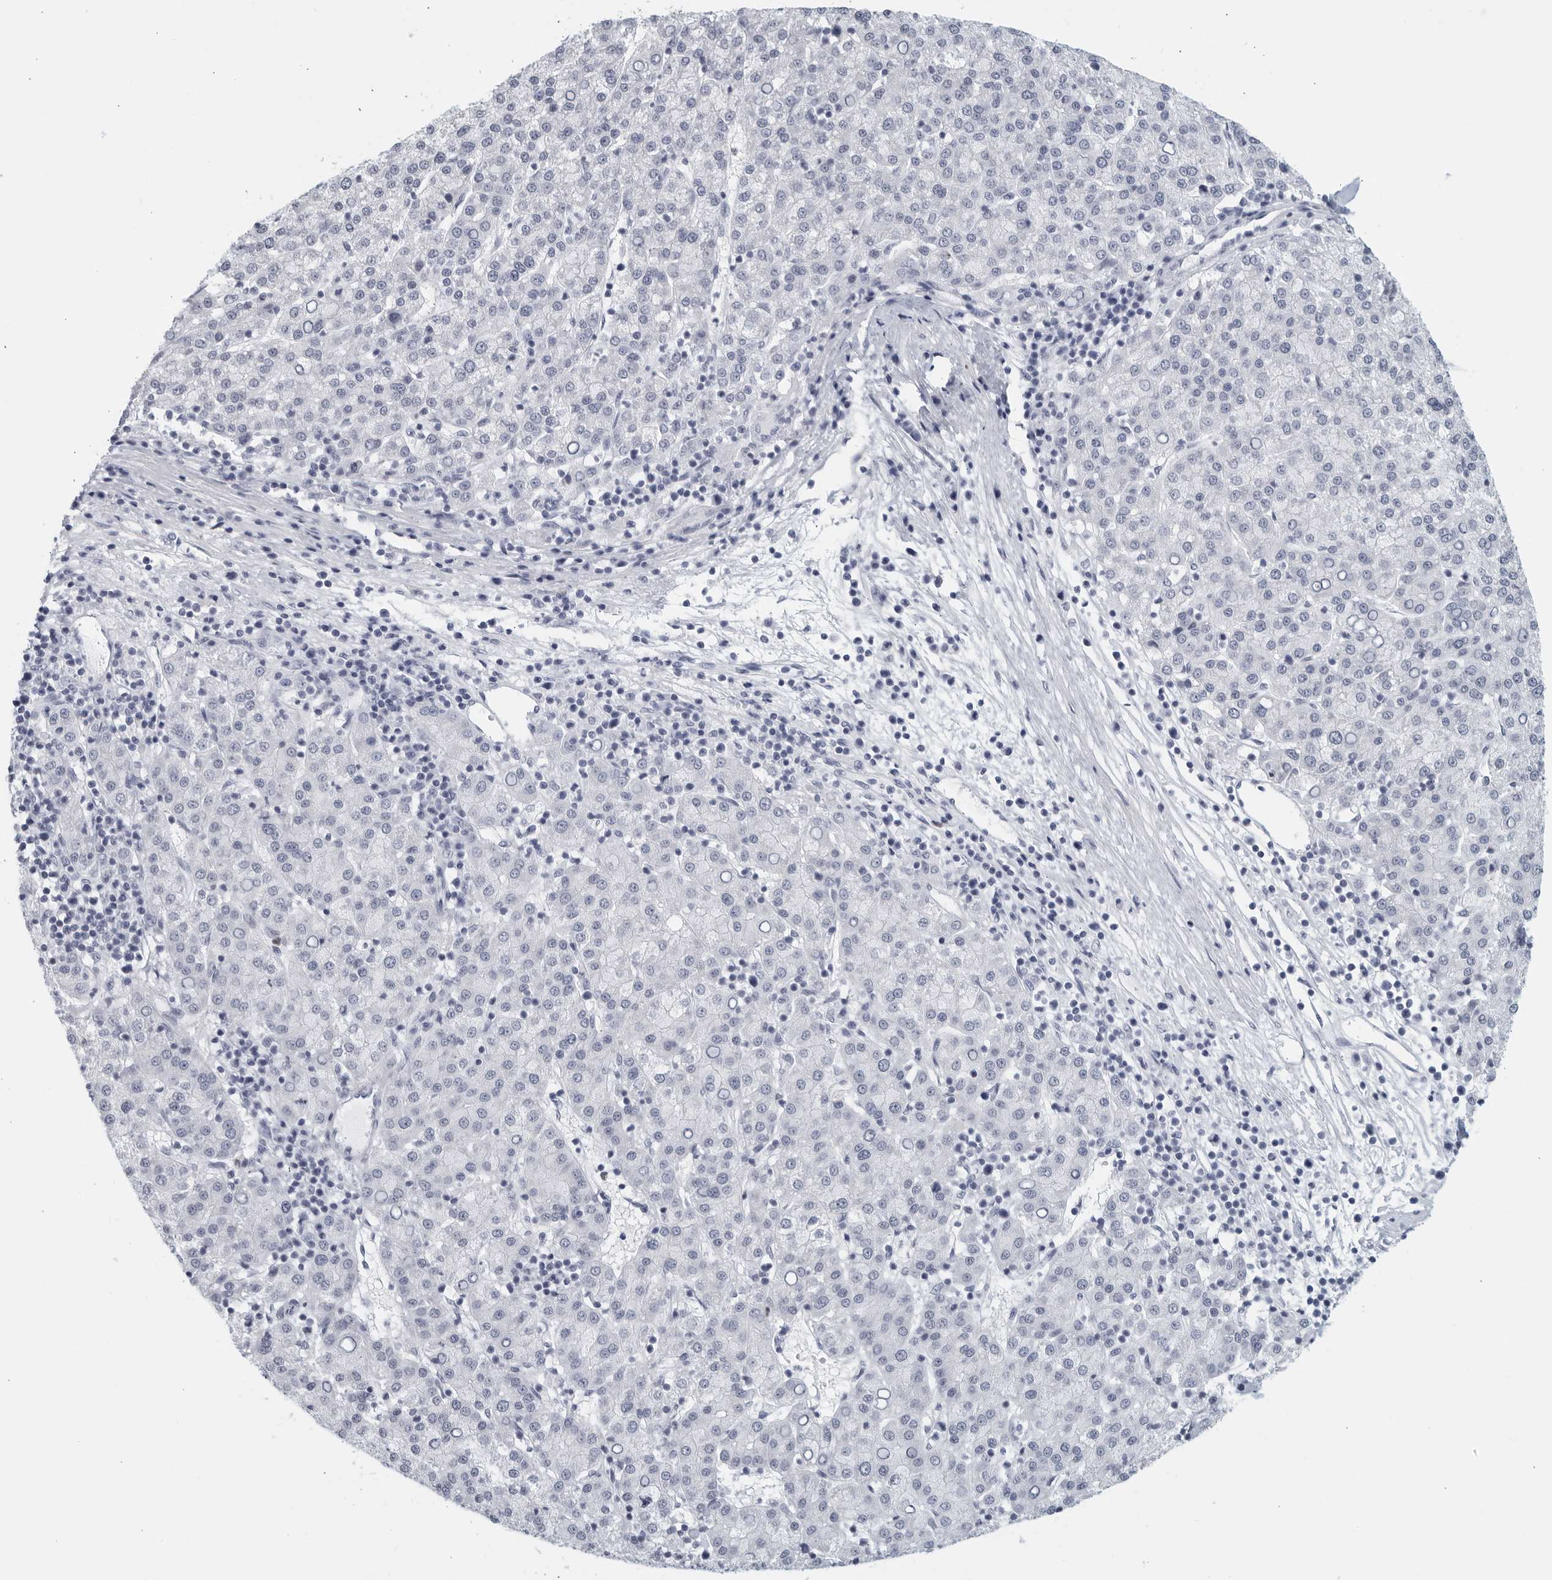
{"staining": {"intensity": "negative", "quantity": "none", "location": "none"}, "tissue": "liver cancer", "cell_type": "Tumor cells", "image_type": "cancer", "snomed": [{"axis": "morphology", "description": "Carcinoma, Hepatocellular, NOS"}, {"axis": "topography", "description": "Liver"}], "caption": "A photomicrograph of liver hepatocellular carcinoma stained for a protein exhibits no brown staining in tumor cells. (Brightfield microscopy of DAB IHC at high magnification).", "gene": "KLK7", "patient": {"sex": "female", "age": 58}}